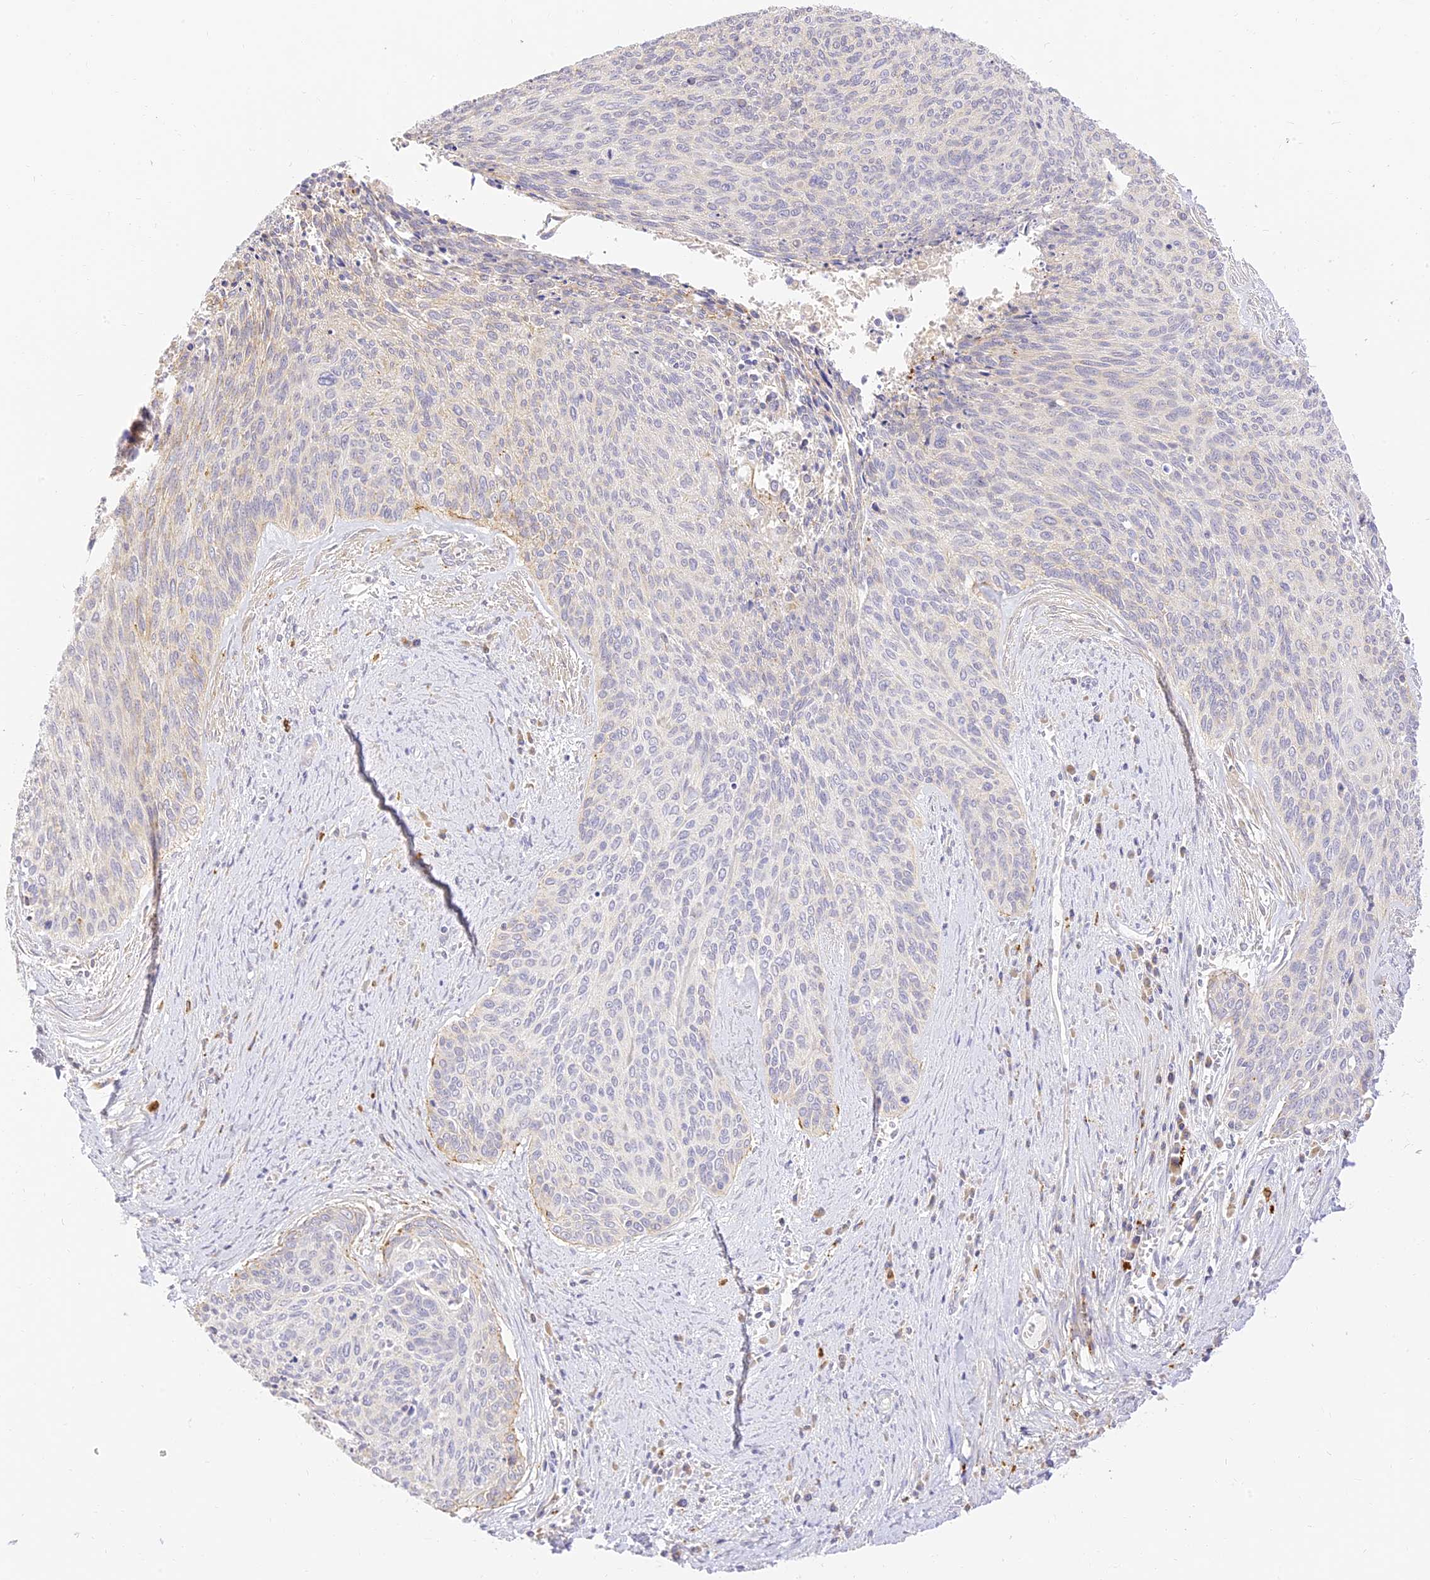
{"staining": {"intensity": "negative", "quantity": "none", "location": "none"}, "tissue": "cervical cancer", "cell_type": "Tumor cells", "image_type": "cancer", "snomed": [{"axis": "morphology", "description": "Squamous cell carcinoma, NOS"}, {"axis": "topography", "description": "Cervix"}], "caption": "A high-resolution photomicrograph shows immunohistochemistry staining of cervical cancer, which reveals no significant expression in tumor cells.", "gene": "LRRC15", "patient": {"sex": "female", "age": 55}}